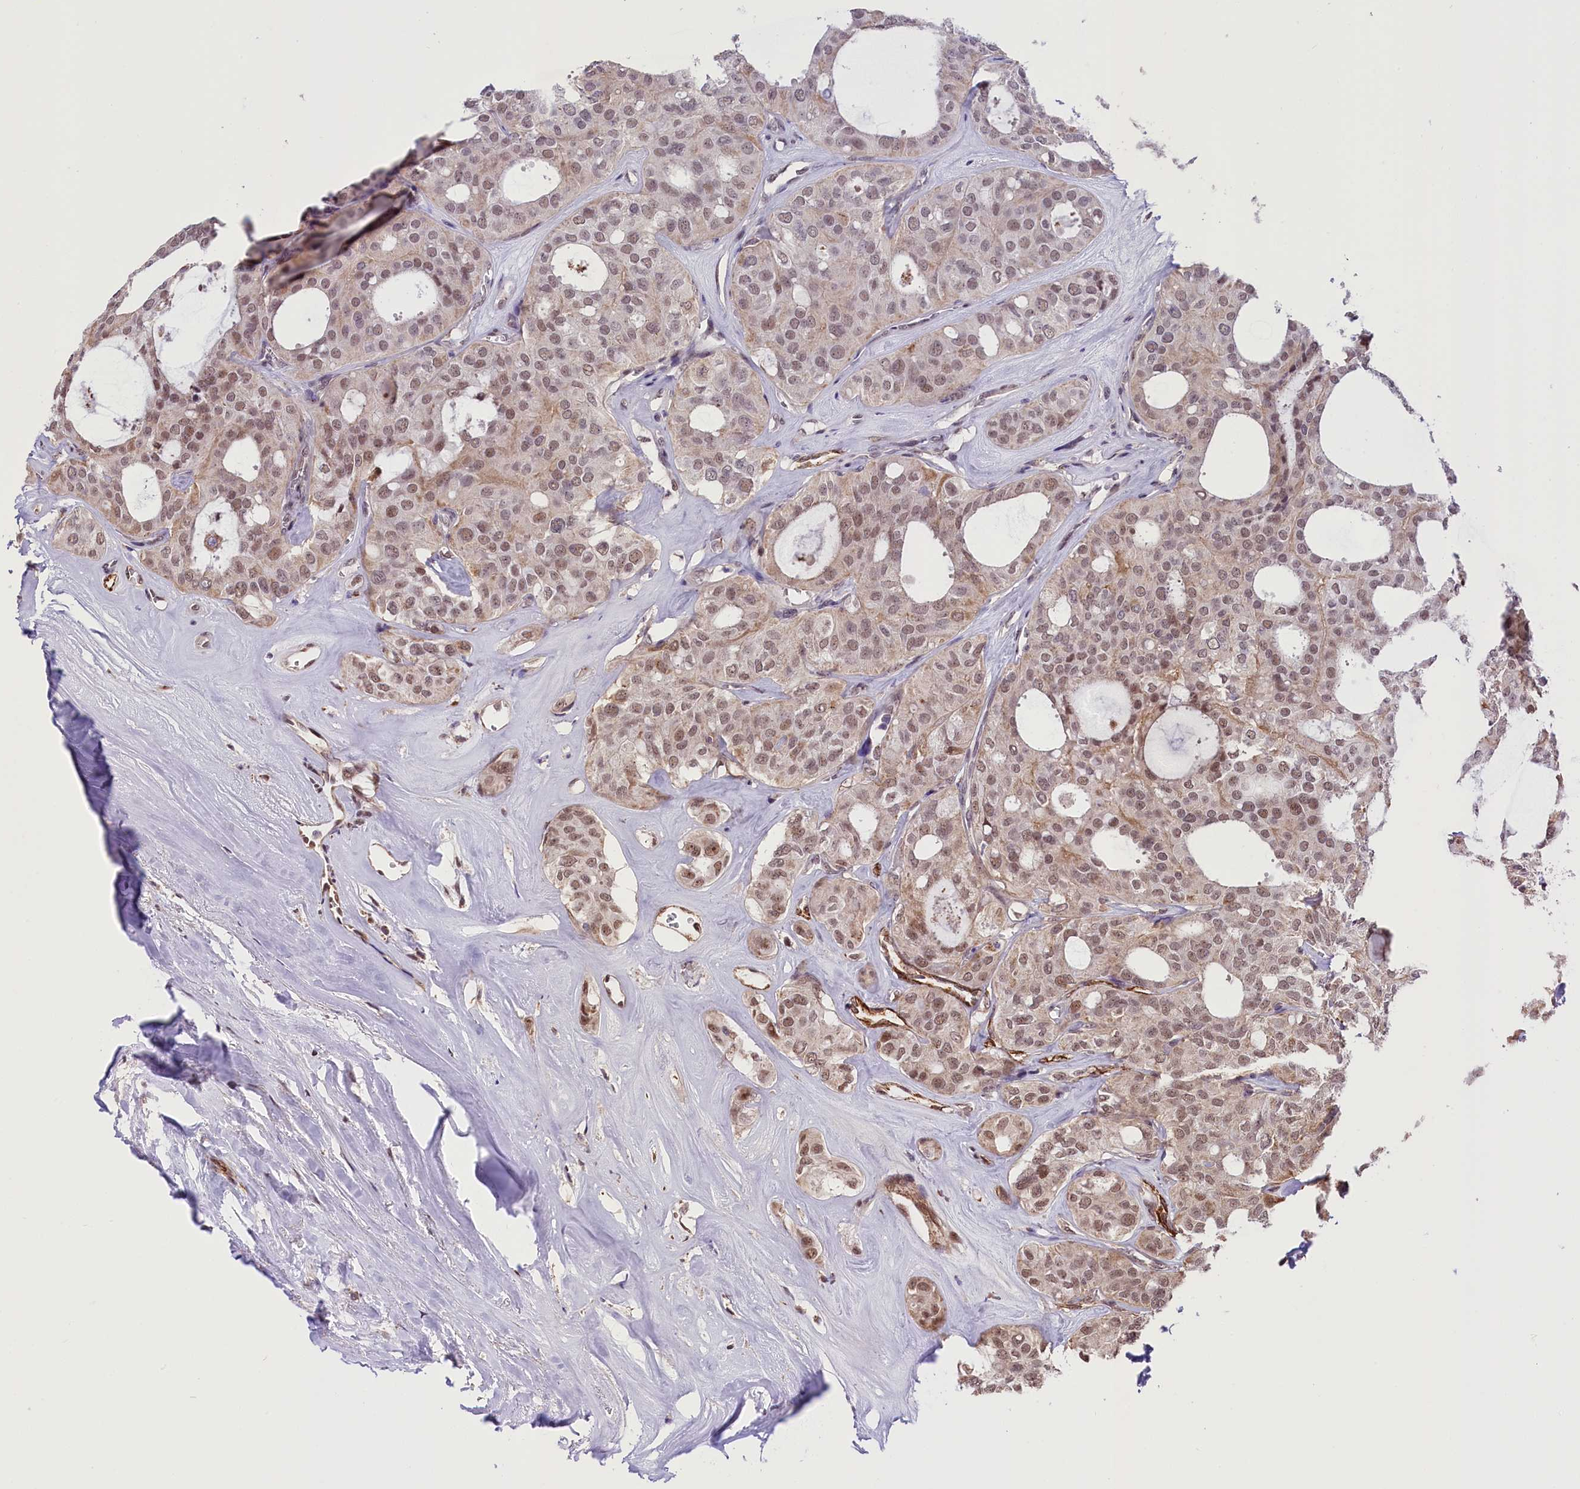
{"staining": {"intensity": "weak", "quantity": ">75%", "location": "nuclear"}, "tissue": "thyroid cancer", "cell_type": "Tumor cells", "image_type": "cancer", "snomed": [{"axis": "morphology", "description": "Follicular adenoma carcinoma, NOS"}, {"axis": "topography", "description": "Thyroid gland"}], "caption": "Thyroid cancer (follicular adenoma carcinoma) tissue displays weak nuclear positivity in approximately >75% of tumor cells (Stains: DAB (3,3'-diaminobenzidine) in brown, nuclei in blue, Microscopy: brightfield microscopy at high magnification).", "gene": "MRPL54", "patient": {"sex": "male", "age": 75}}